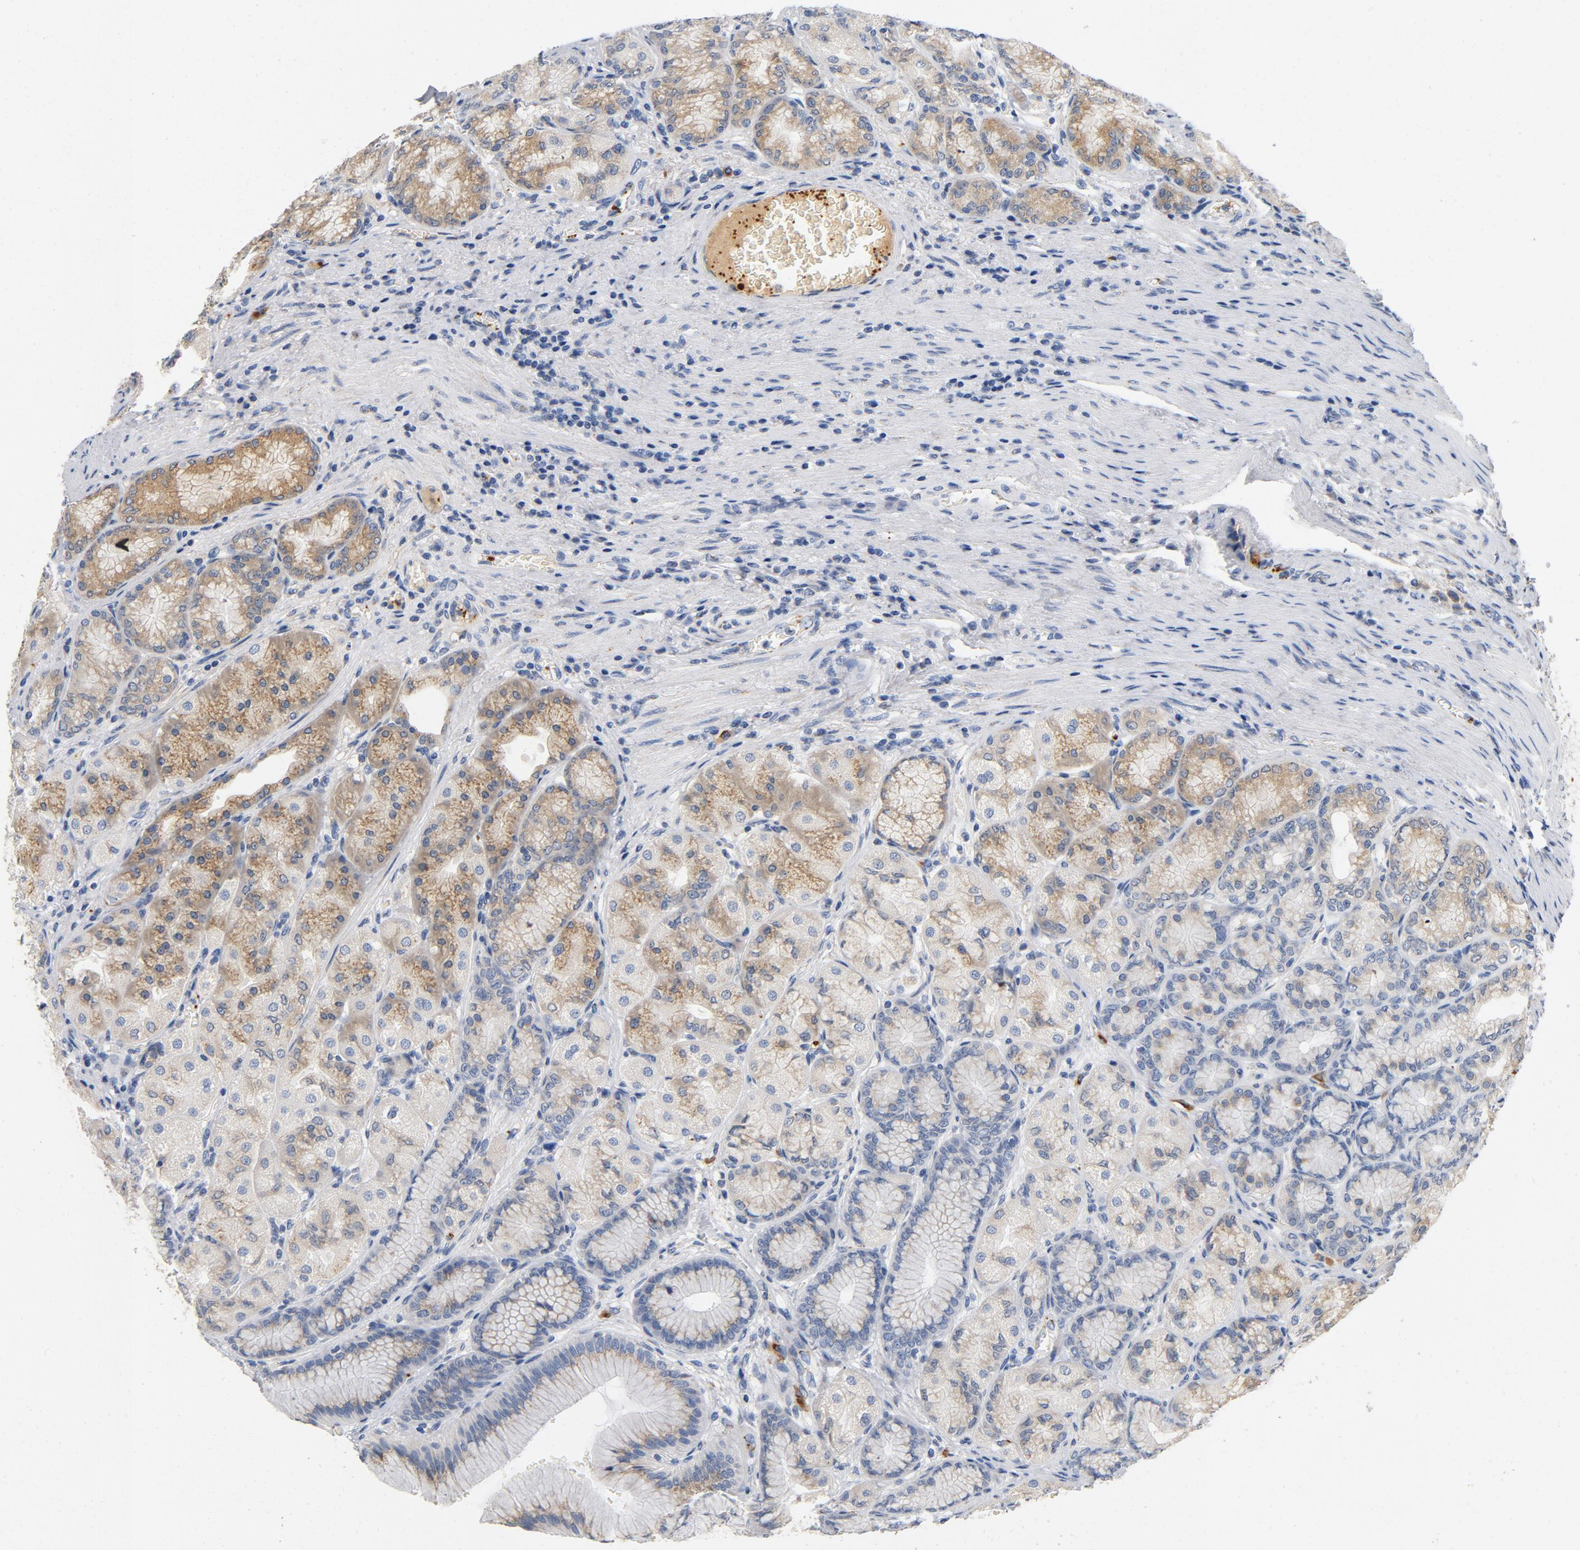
{"staining": {"intensity": "moderate", "quantity": "<25%", "location": "cytoplasmic/membranous"}, "tissue": "stomach", "cell_type": "Glandular cells", "image_type": "normal", "snomed": [{"axis": "morphology", "description": "Normal tissue, NOS"}, {"axis": "morphology", "description": "Adenocarcinoma, NOS"}, {"axis": "topography", "description": "Stomach"}, {"axis": "topography", "description": "Stomach, lower"}], "caption": "Glandular cells demonstrate low levels of moderate cytoplasmic/membranous staining in approximately <25% of cells in normal human stomach.", "gene": "LMAN2", "patient": {"sex": "female", "age": 65}}